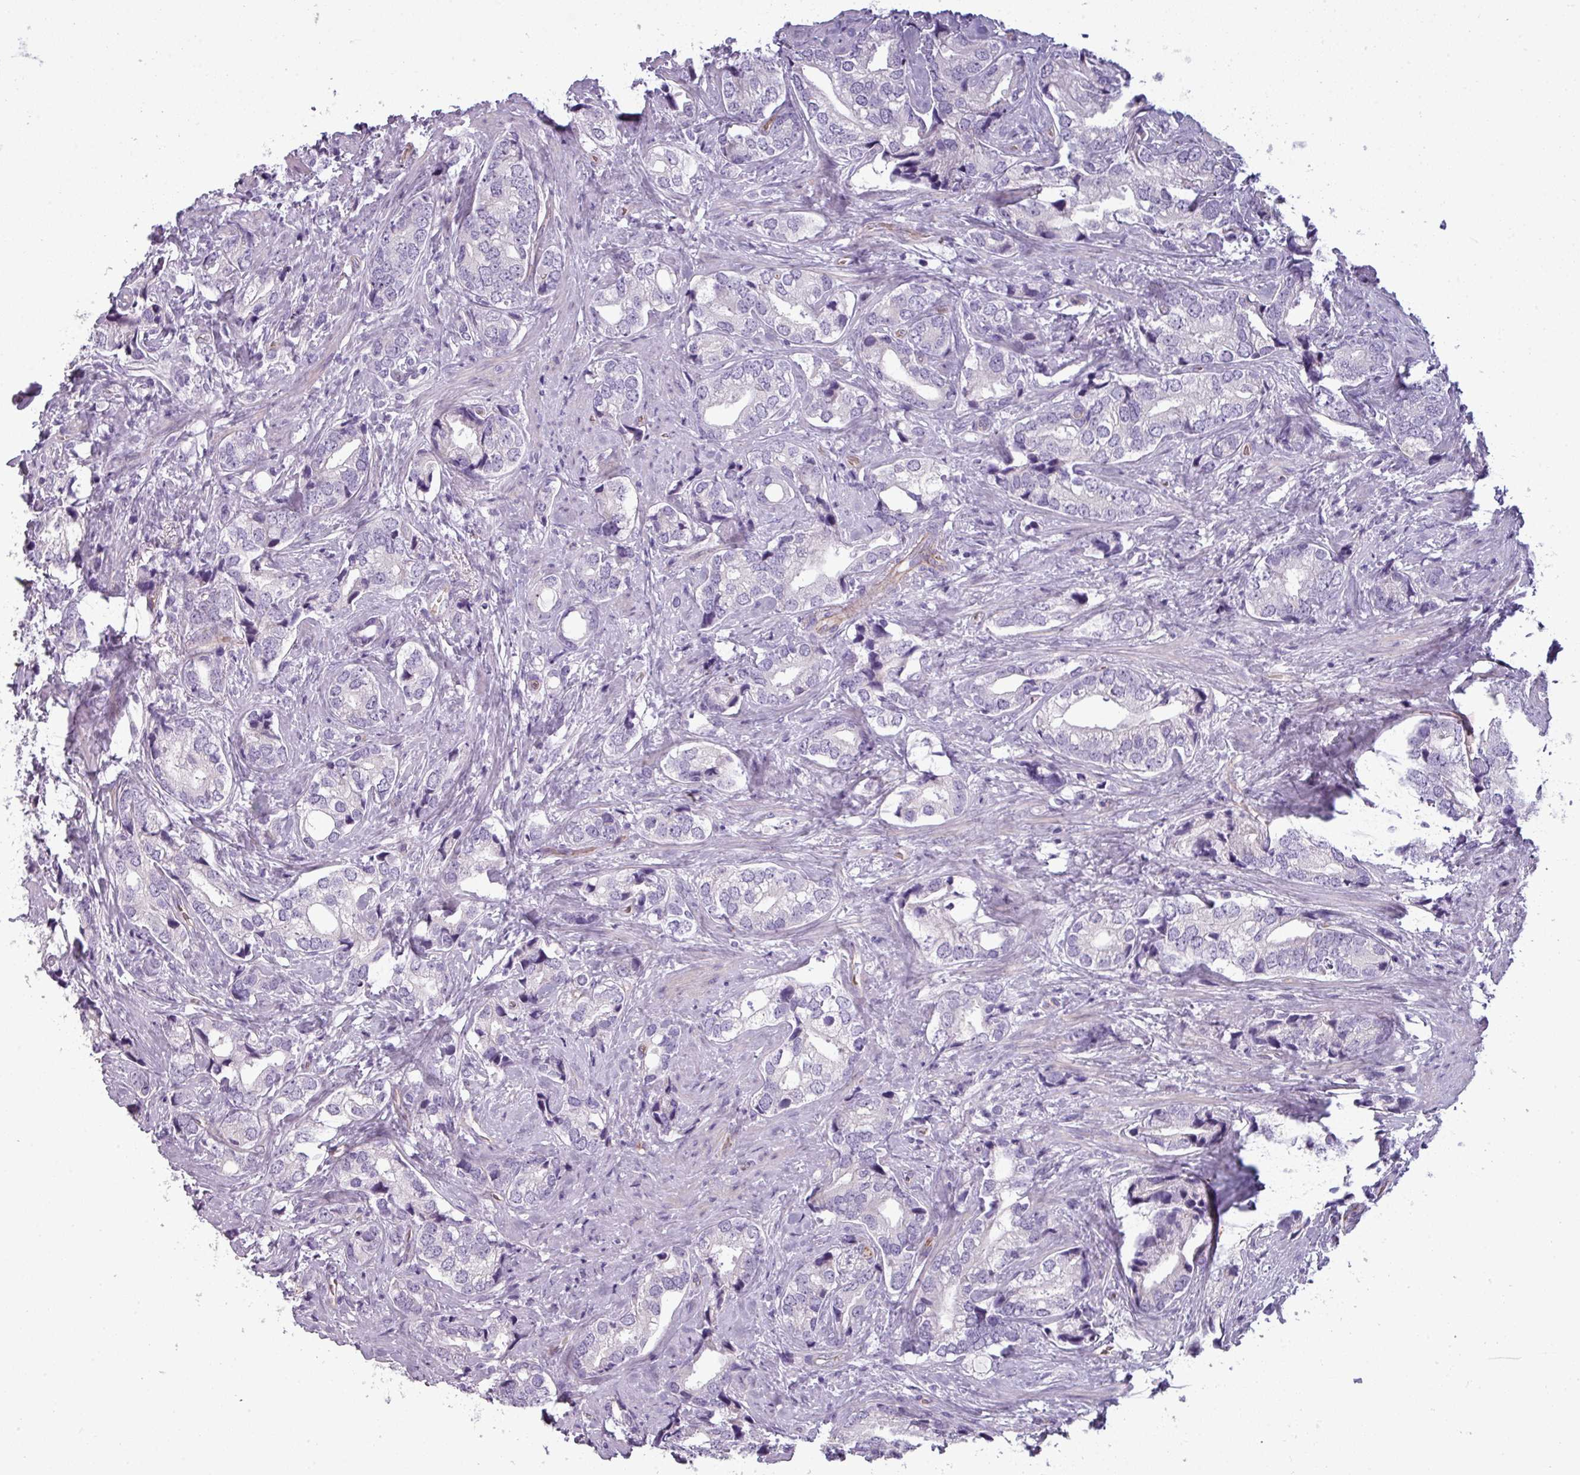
{"staining": {"intensity": "negative", "quantity": "none", "location": "none"}, "tissue": "prostate cancer", "cell_type": "Tumor cells", "image_type": "cancer", "snomed": [{"axis": "morphology", "description": "Adenocarcinoma, High grade"}, {"axis": "topography", "description": "Prostate"}], "caption": "This is an IHC image of prostate high-grade adenocarcinoma. There is no positivity in tumor cells.", "gene": "AREL1", "patient": {"sex": "male", "age": 75}}